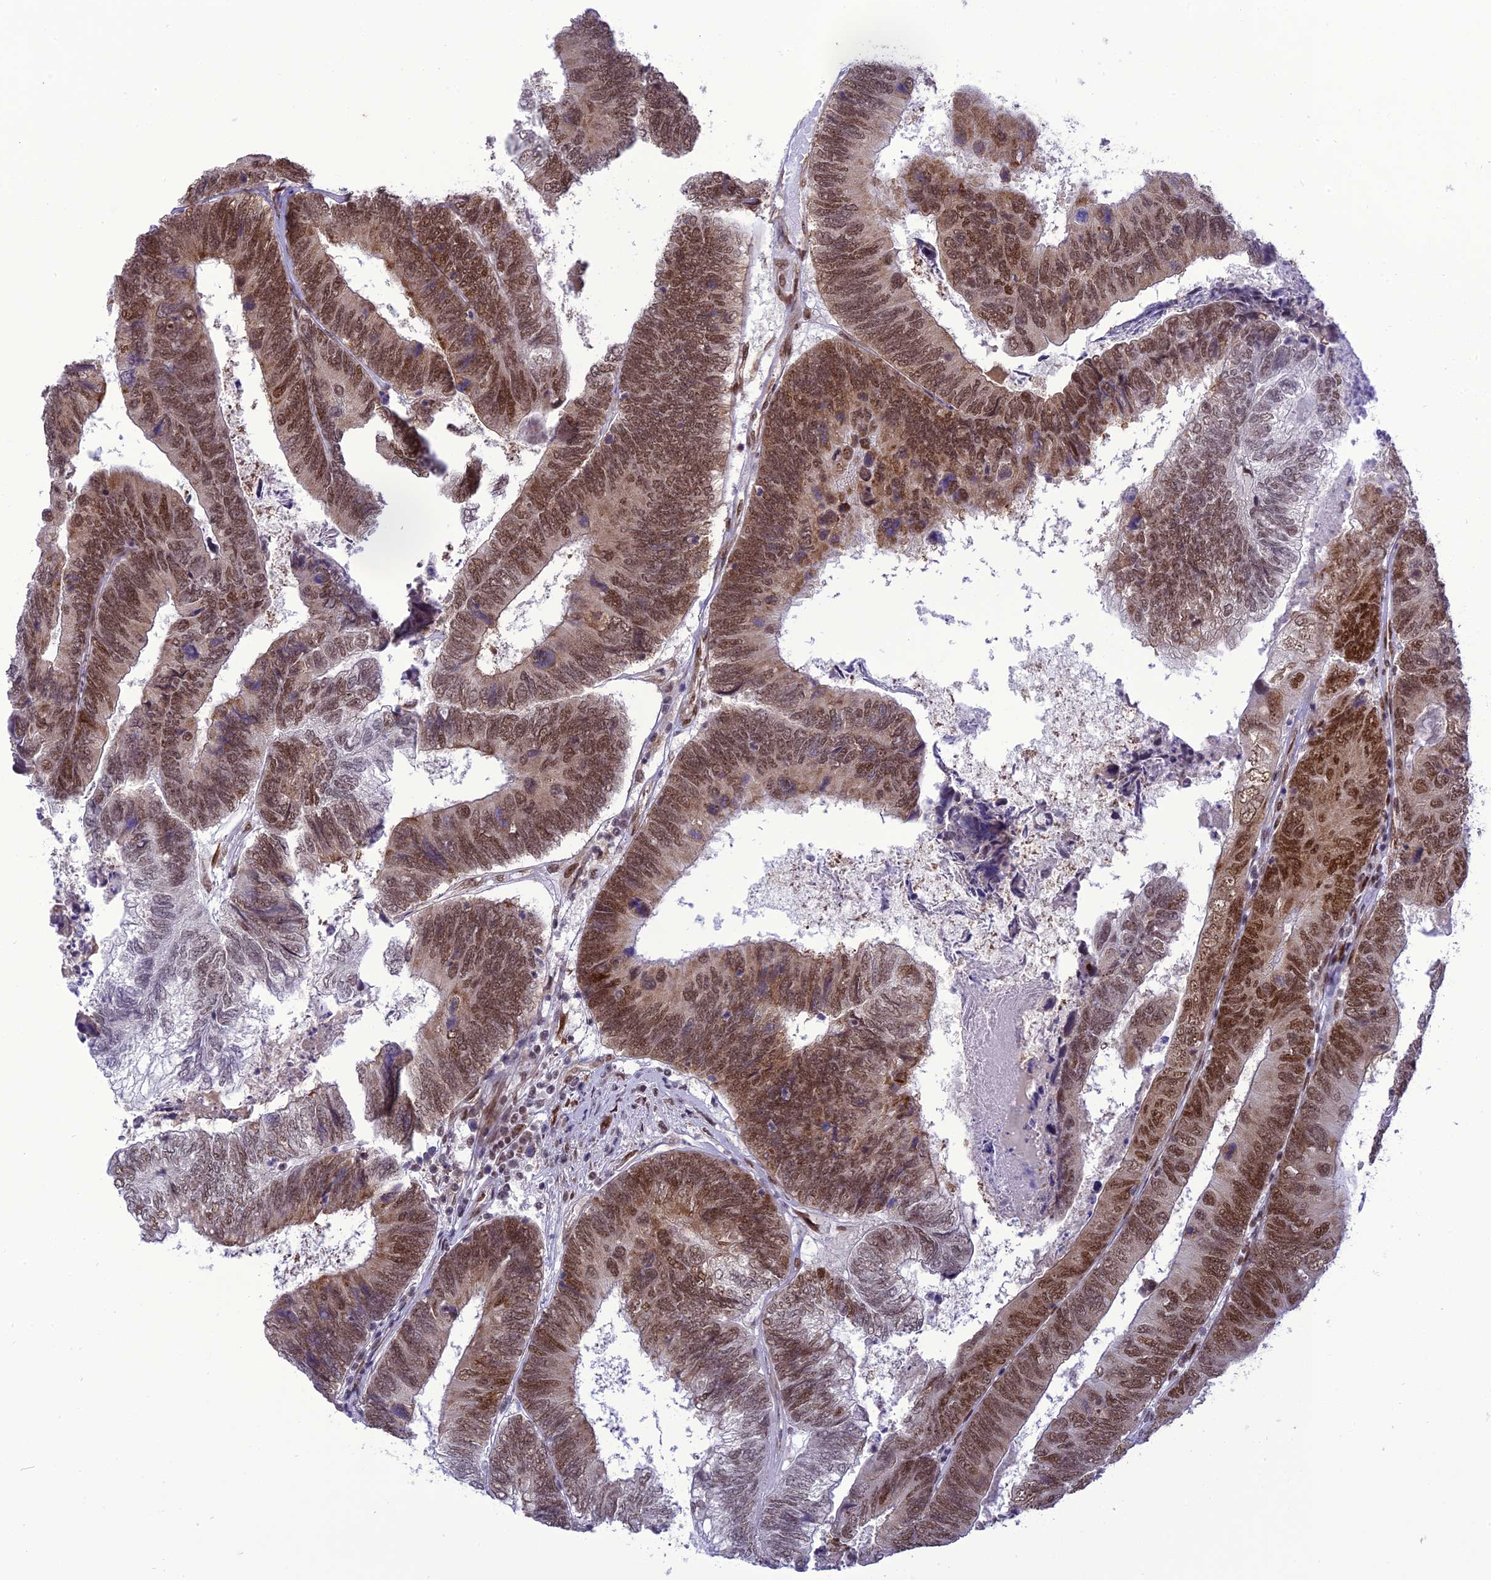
{"staining": {"intensity": "moderate", "quantity": "25%-75%", "location": "nuclear"}, "tissue": "colorectal cancer", "cell_type": "Tumor cells", "image_type": "cancer", "snomed": [{"axis": "morphology", "description": "Adenocarcinoma, NOS"}, {"axis": "topography", "description": "Colon"}], "caption": "Immunohistochemical staining of human adenocarcinoma (colorectal) shows medium levels of moderate nuclear expression in about 25%-75% of tumor cells.", "gene": "DDX1", "patient": {"sex": "female", "age": 67}}